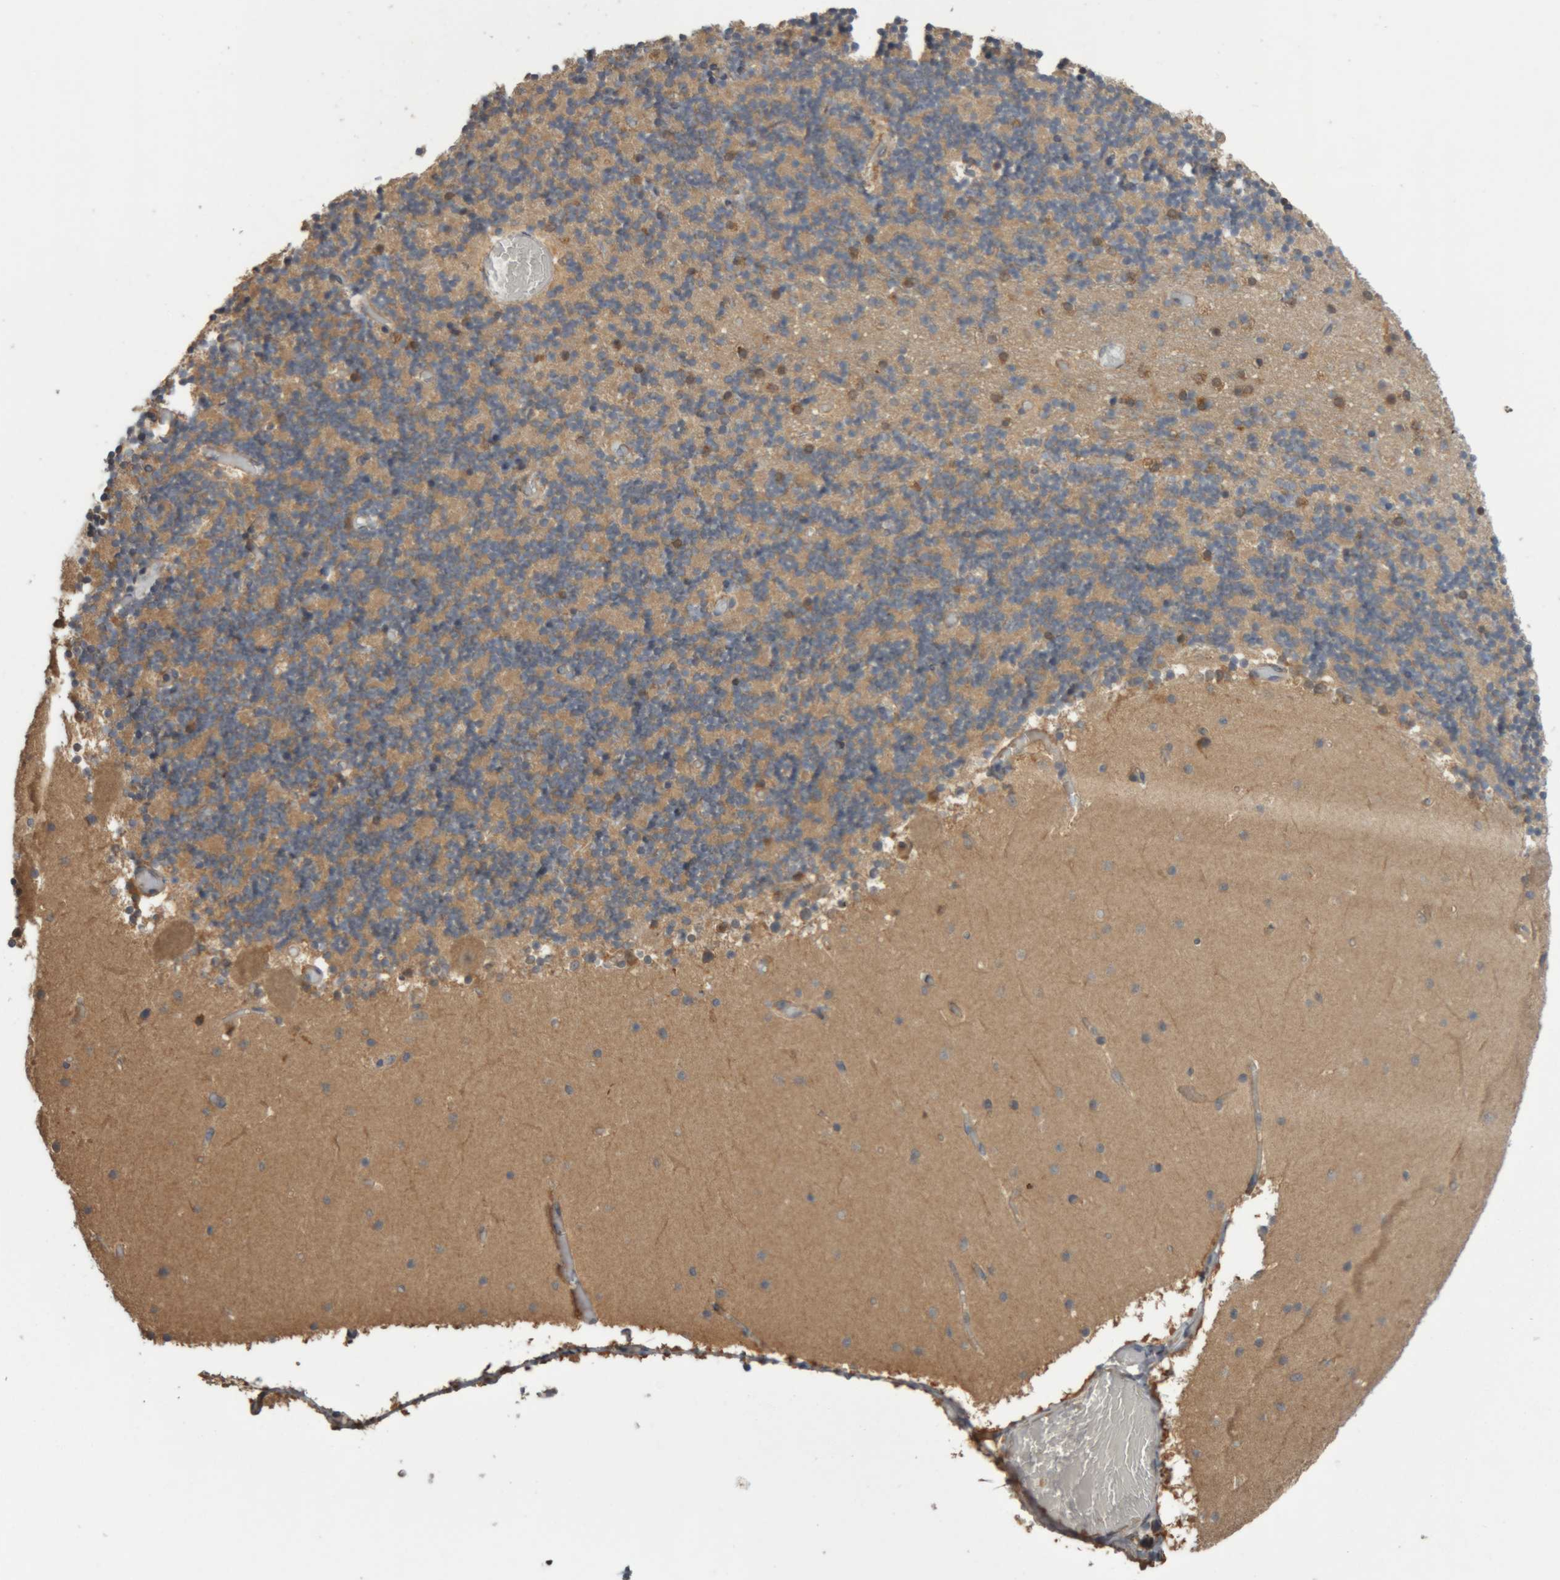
{"staining": {"intensity": "weak", "quantity": "25%-75%", "location": "cytoplasmic/membranous"}, "tissue": "cerebellum", "cell_type": "Cells in granular layer", "image_type": "normal", "snomed": [{"axis": "morphology", "description": "Normal tissue, NOS"}, {"axis": "topography", "description": "Cerebellum"}], "caption": "Human cerebellum stained for a protein (brown) exhibits weak cytoplasmic/membranous positive positivity in approximately 25%-75% of cells in granular layer.", "gene": "TMED7", "patient": {"sex": "female", "age": 28}}